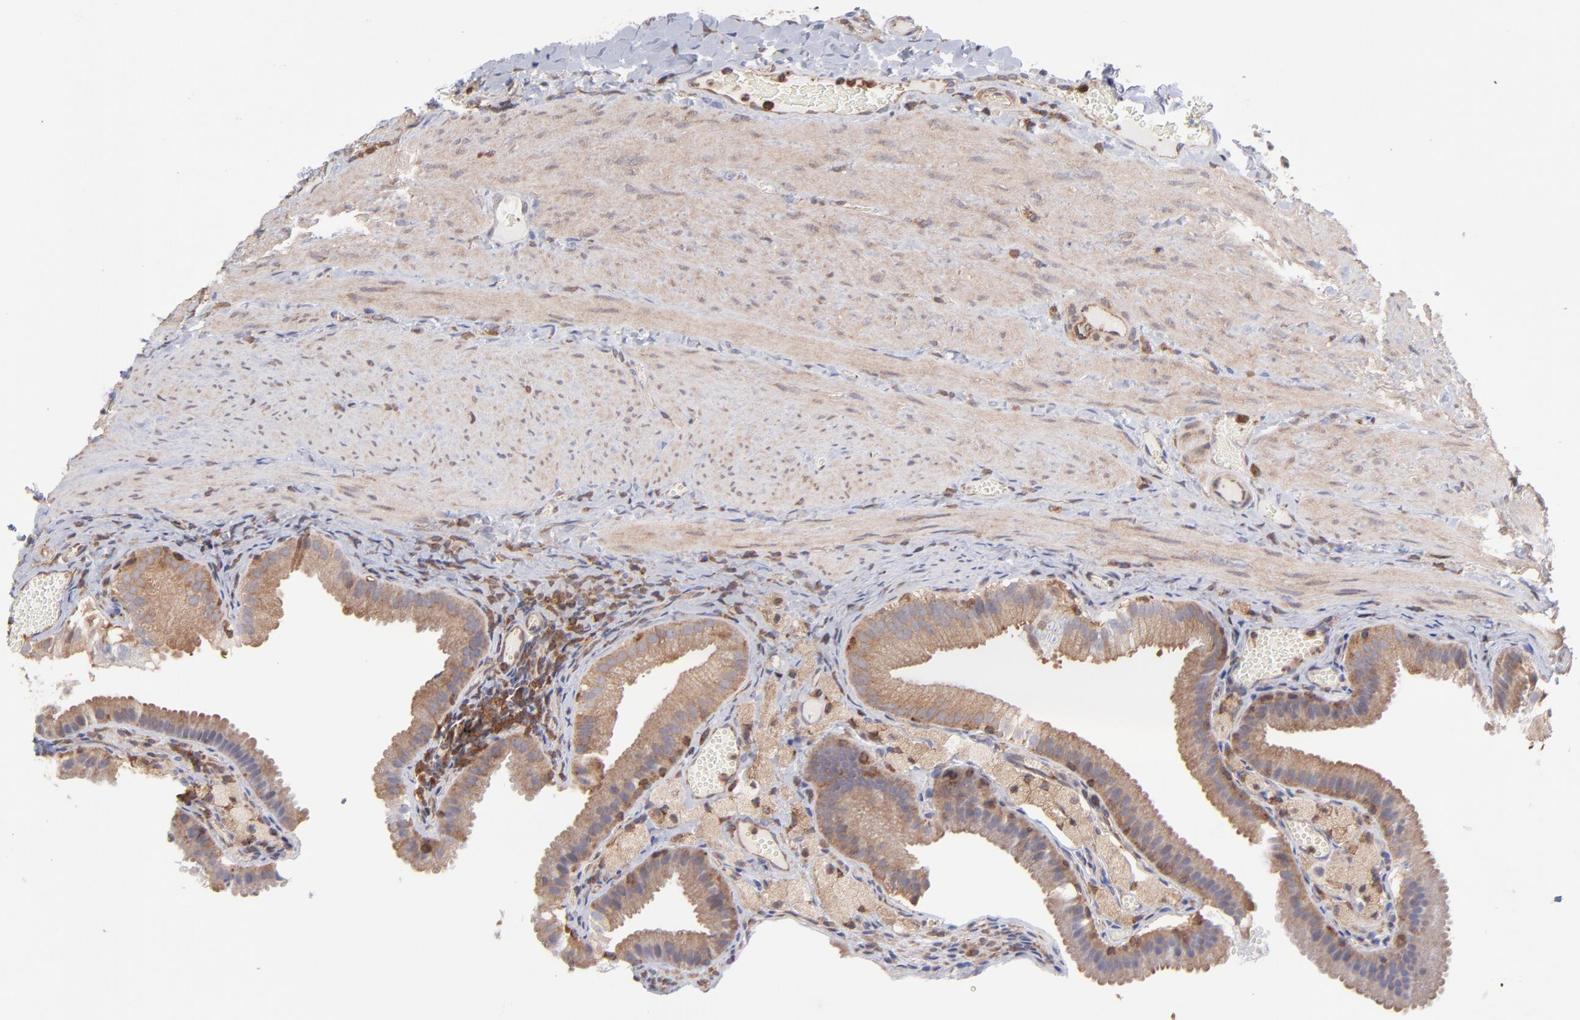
{"staining": {"intensity": "moderate", "quantity": ">75%", "location": "cytoplasmic/membranous"}, "tissue": "gallbladder", "cell_type": "Glandular cells", "image_type": "normal", "snomed": [{"axis": "morphology", "description": "Normal tissue, NOS"}, {"axis": "topography", "description": "Gallbladder"}], "caption": "Gallbladder stained with DAB (3,3'-diaminobenzidine) immunohistochemistry exhibits medium levels of moderate cytoplasmic/membranous expression in approximately >75% of glandular cells.", "gene": "MAPRE1", "patient": {"sex": "female", "age": 24}}